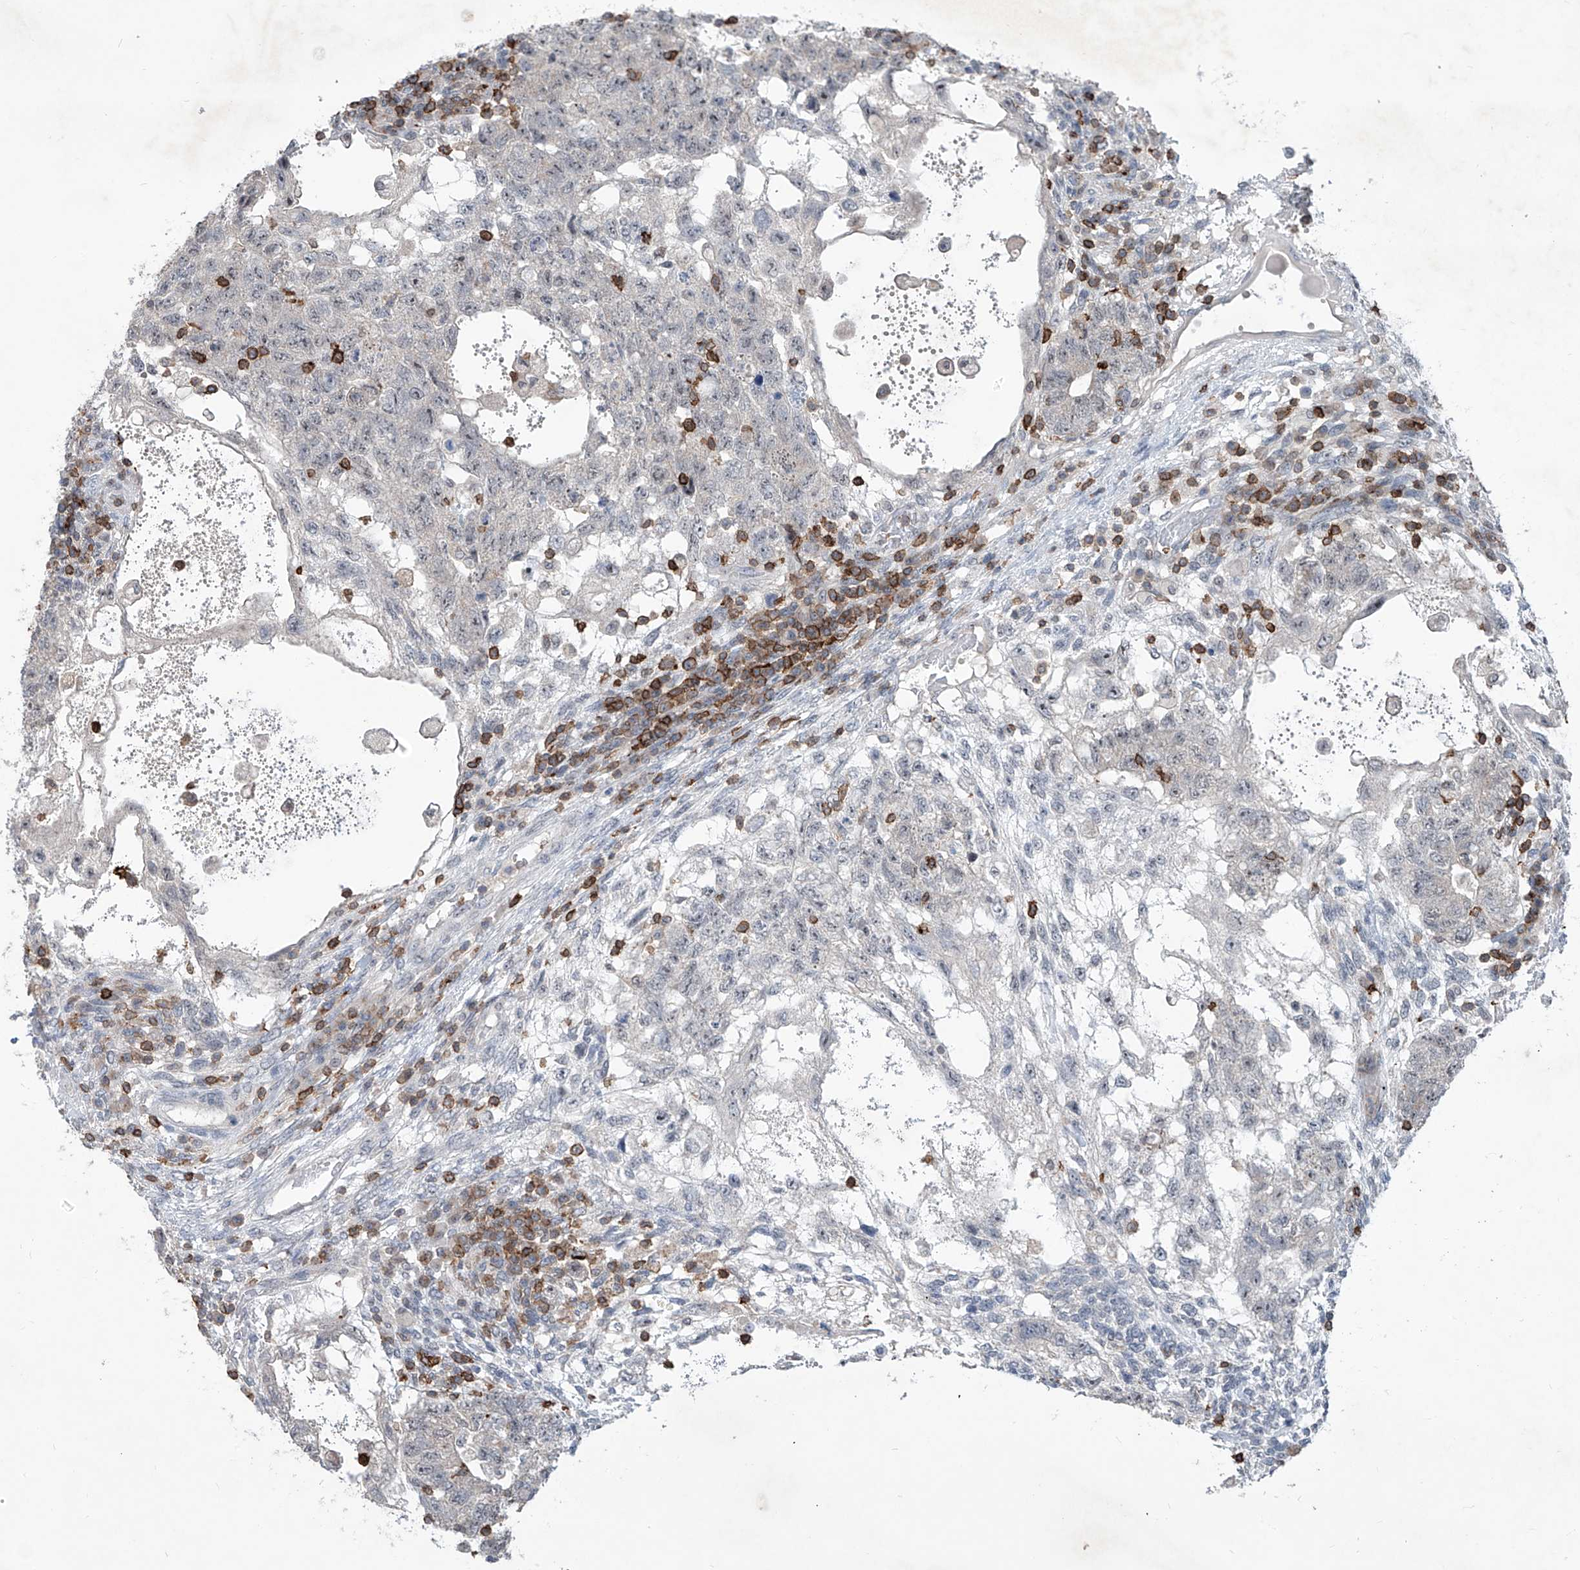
{"staining": {"intensity": "weak", "quantity": "25%-75%", "location": "nuclear"}, "tissue": "testis cancer", "cell_type": "Tumor cells", "image_type": "cancer", "snomed": [{"axis": "morphology", "description": "Normal tissue, NOS"}, {"axis": "morphology", "description": "Carcinoma, Embryonal, NOS"}, {"axis": "topography", "description": "Testis"}], "caption": "Immunohistochemistry (DAB (3,3'-diaminobenzidine)) staining of testis cancer exhibits weak nuclear protein expression in about 25%-75% of tumor cells.", "gene": "ZBTB48", "patient": {"sex": "male", "age": 36}}